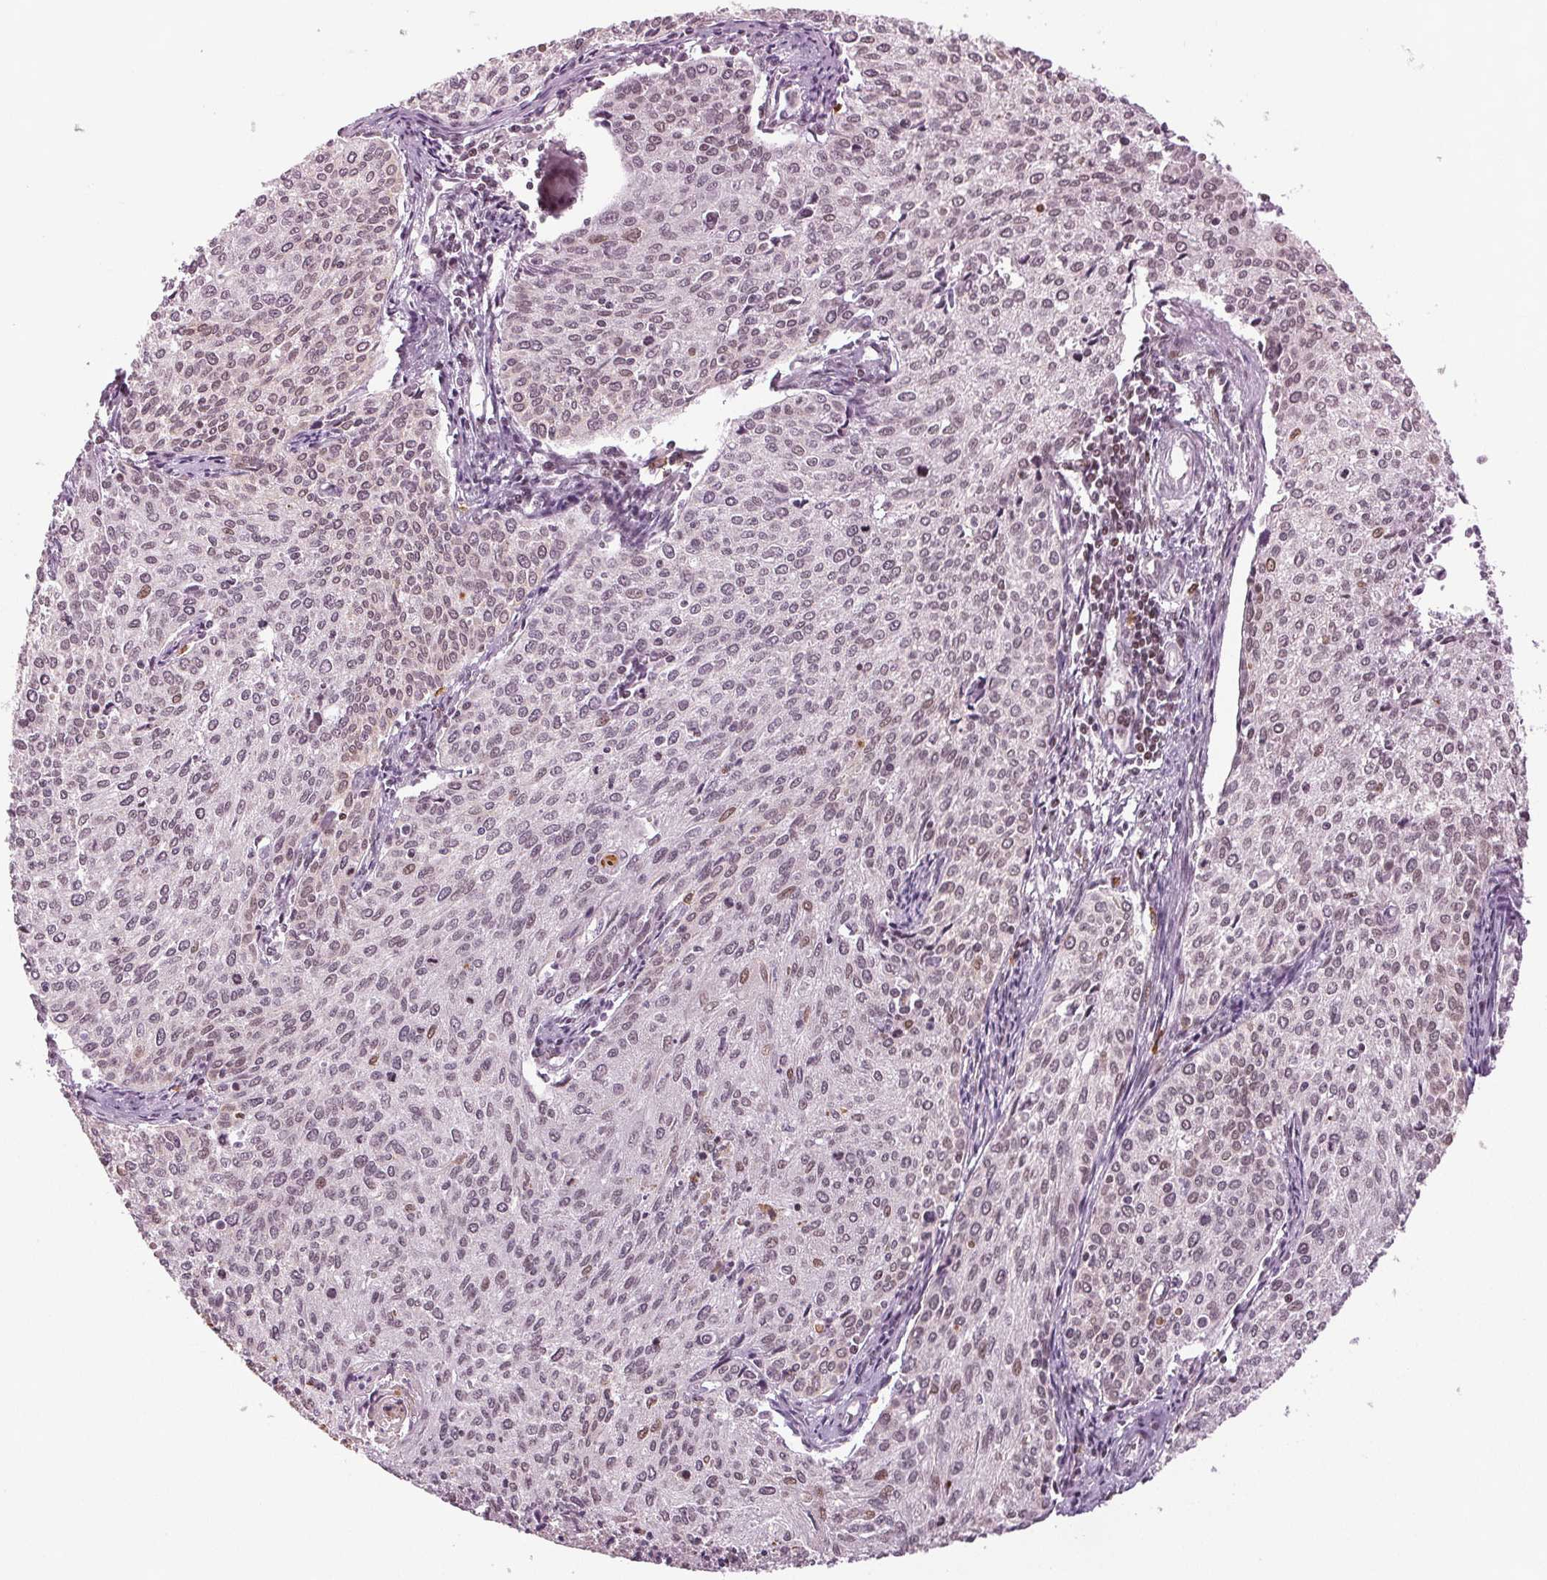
{"staining": {"intensity": "moderate", "quantity": "<25%", "location": "nuclear"}, "tissue": "cervical cancer", "cell_type": "Tumor cells", "image_type": "cancer", "snomed": [{"axis": "morphology", "description": "Squamous cell carcinoma, NOS"}, {"axis": "topography", "description": "Cervix"}], "caption": "This is an image of IHC staining of cervical squamous cell carcinoma, which shows moderate expression in the nuclear of tumor cells.", "gene": "XPC", "patient": {"sex": "female", "age": 49}}